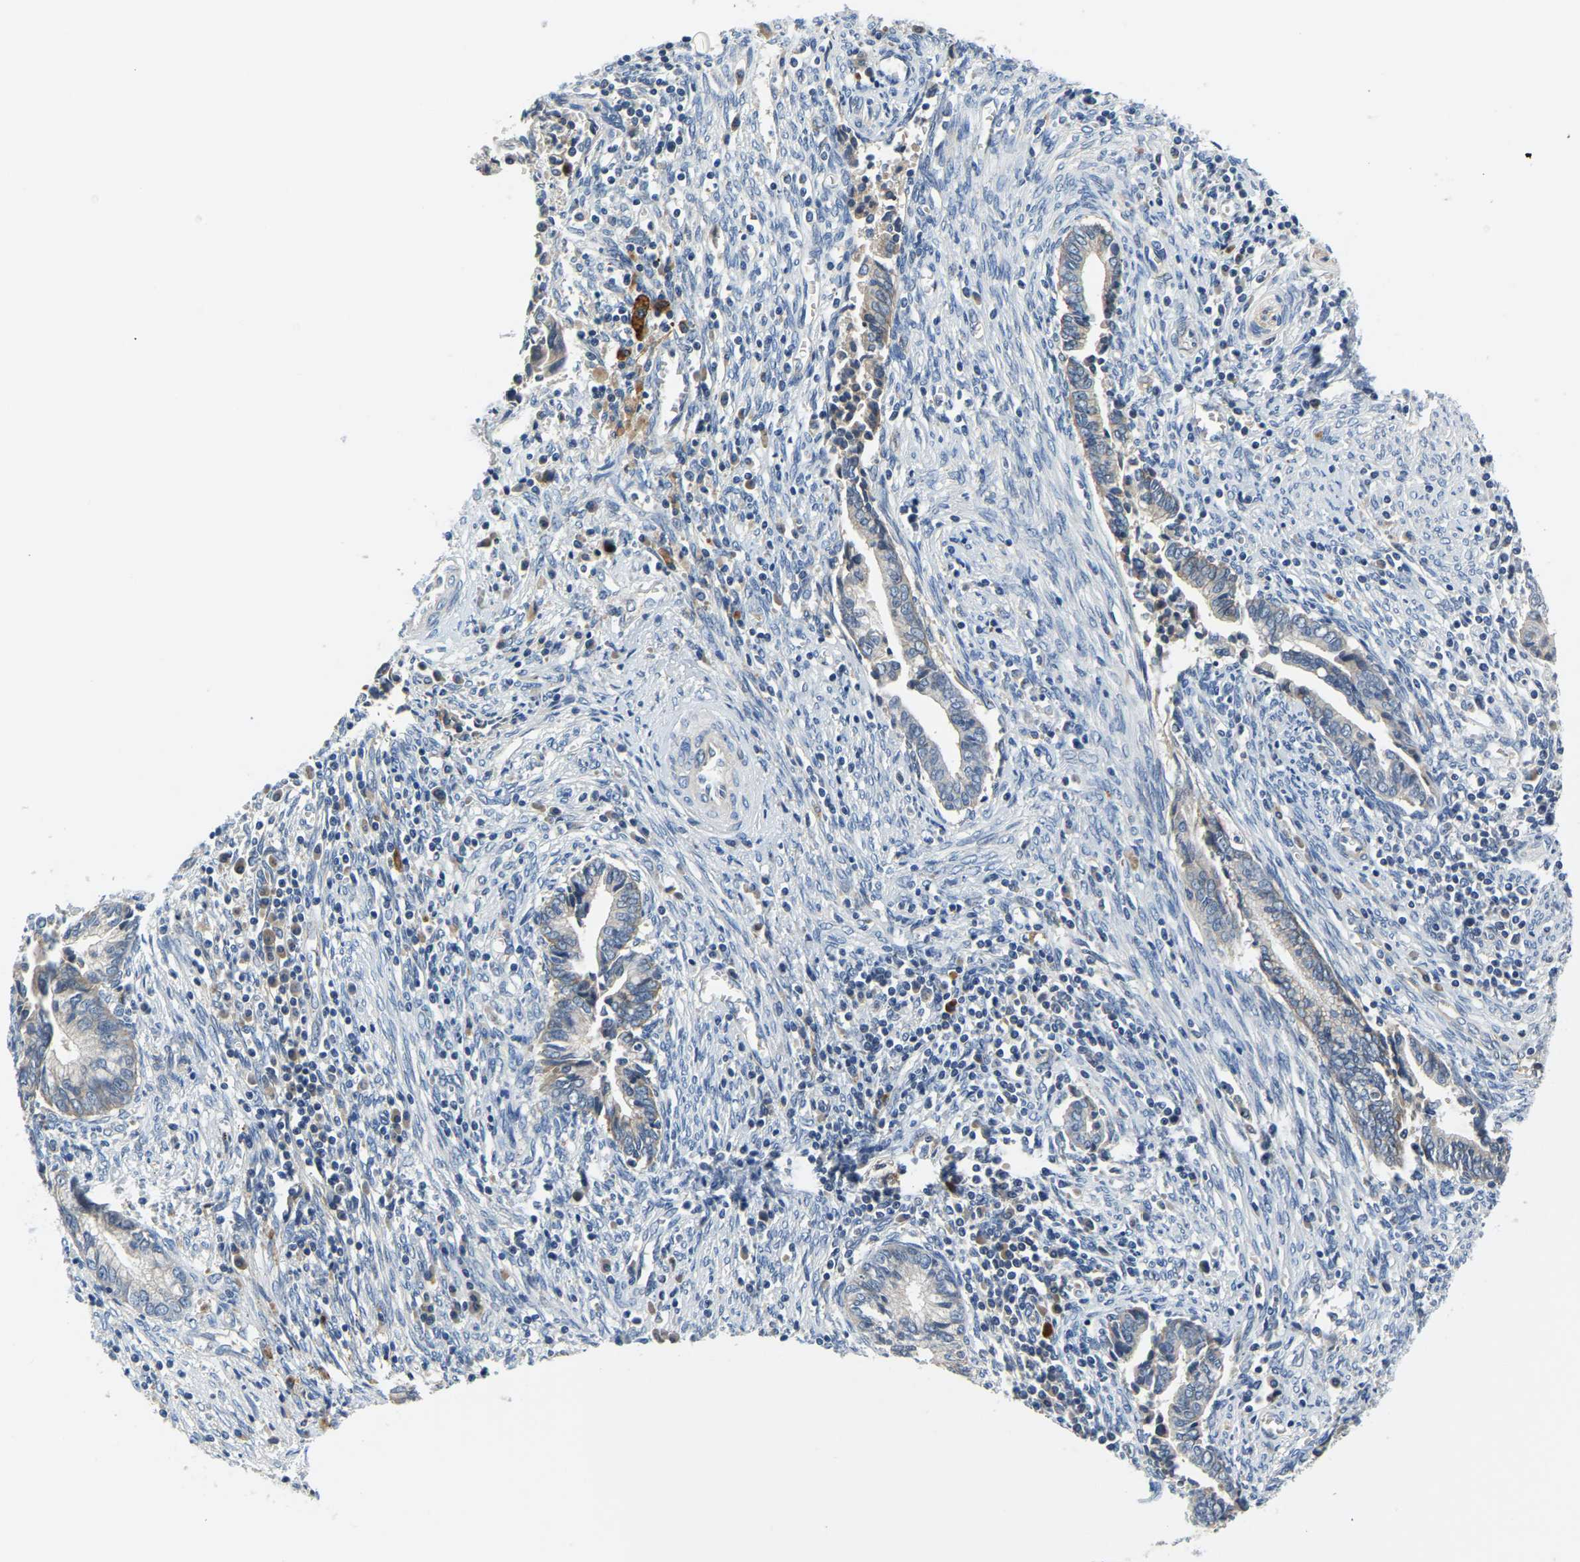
{"staining": {"intensity": "weak", "quantity": "<25%", "location": "cytoplasmic/membranous"}, "tissue": "cervical cancer", "cell_type": "Tumor cells", "image_type": "cancer", "snomed": [{"axis": "morphology", "description": "Adenocarcinoma, NOS"}, {"axis": "topography", "description": "Cervix"}], "caption": "High power microscopy image of an immunohistochemistry image of cervical cancer (adenocarcinoma), revealing no significant expression in tumor cells.", "gene": "LIAS", "patient": {"sex": "female", "age": 44}}